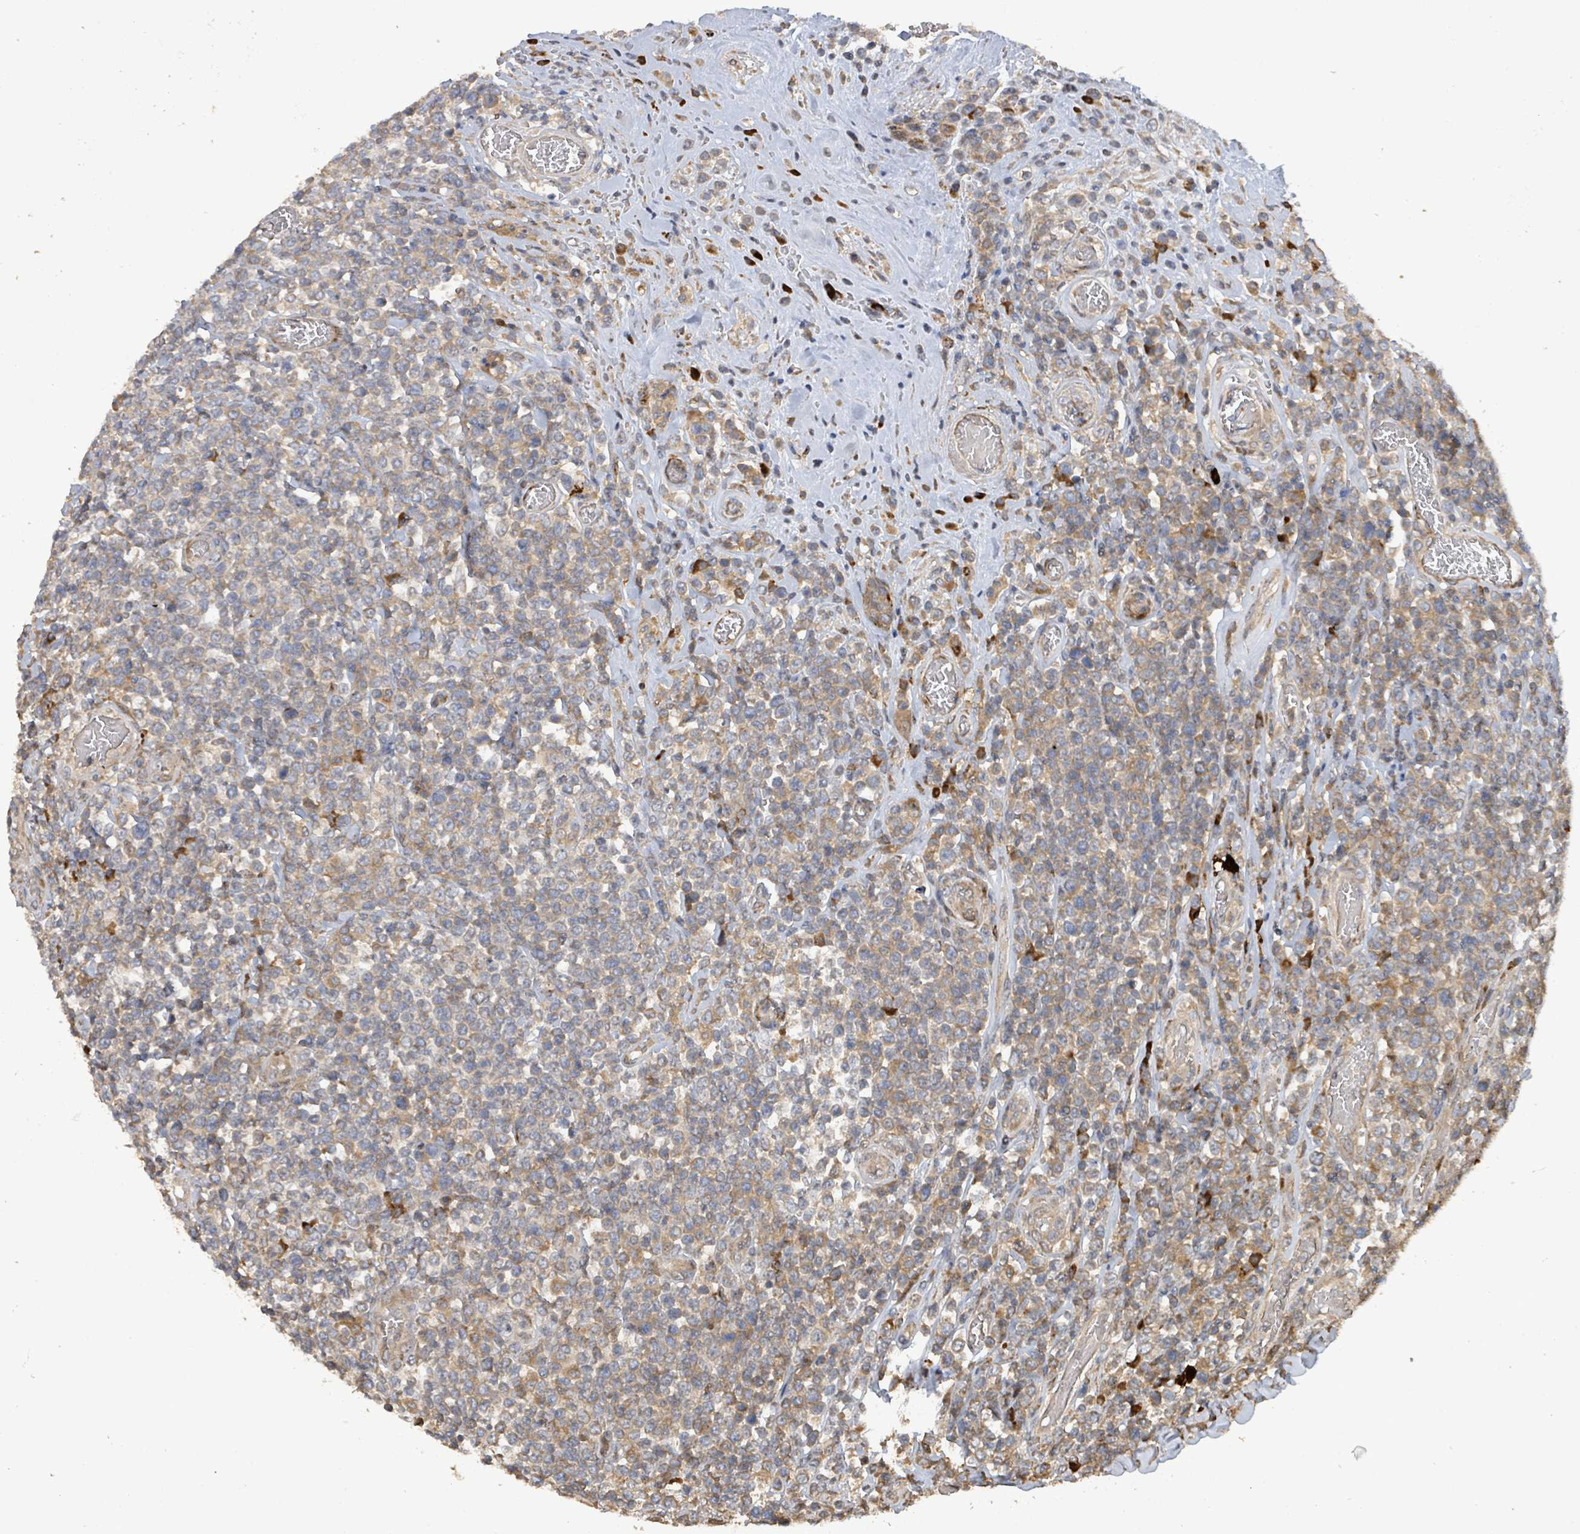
{"staining": {"intensity": "moderate", "quantity": "25%-75%", "location": "cytoplasmic/membranous"}, "tissue": "lymphoma", "cell_type": "Tumor cells", "image_type": "cancer", "snomed": [{"axis": "morphology", "description": "Malignant lymphoma, non-Hodgkin's type, High grade"}, {"axis": "topography", "description": "Soft tissue"}], "caption": "Malignant lymphoma, non-Hodgkin's type (high-grade) stained with a brown dye shows moderate cytoplasmic/membranous positive staining in approximately 25%-75% of tumor cells.", "gene": "STARD4", "patient": {"sex": "female", "age": 56}}